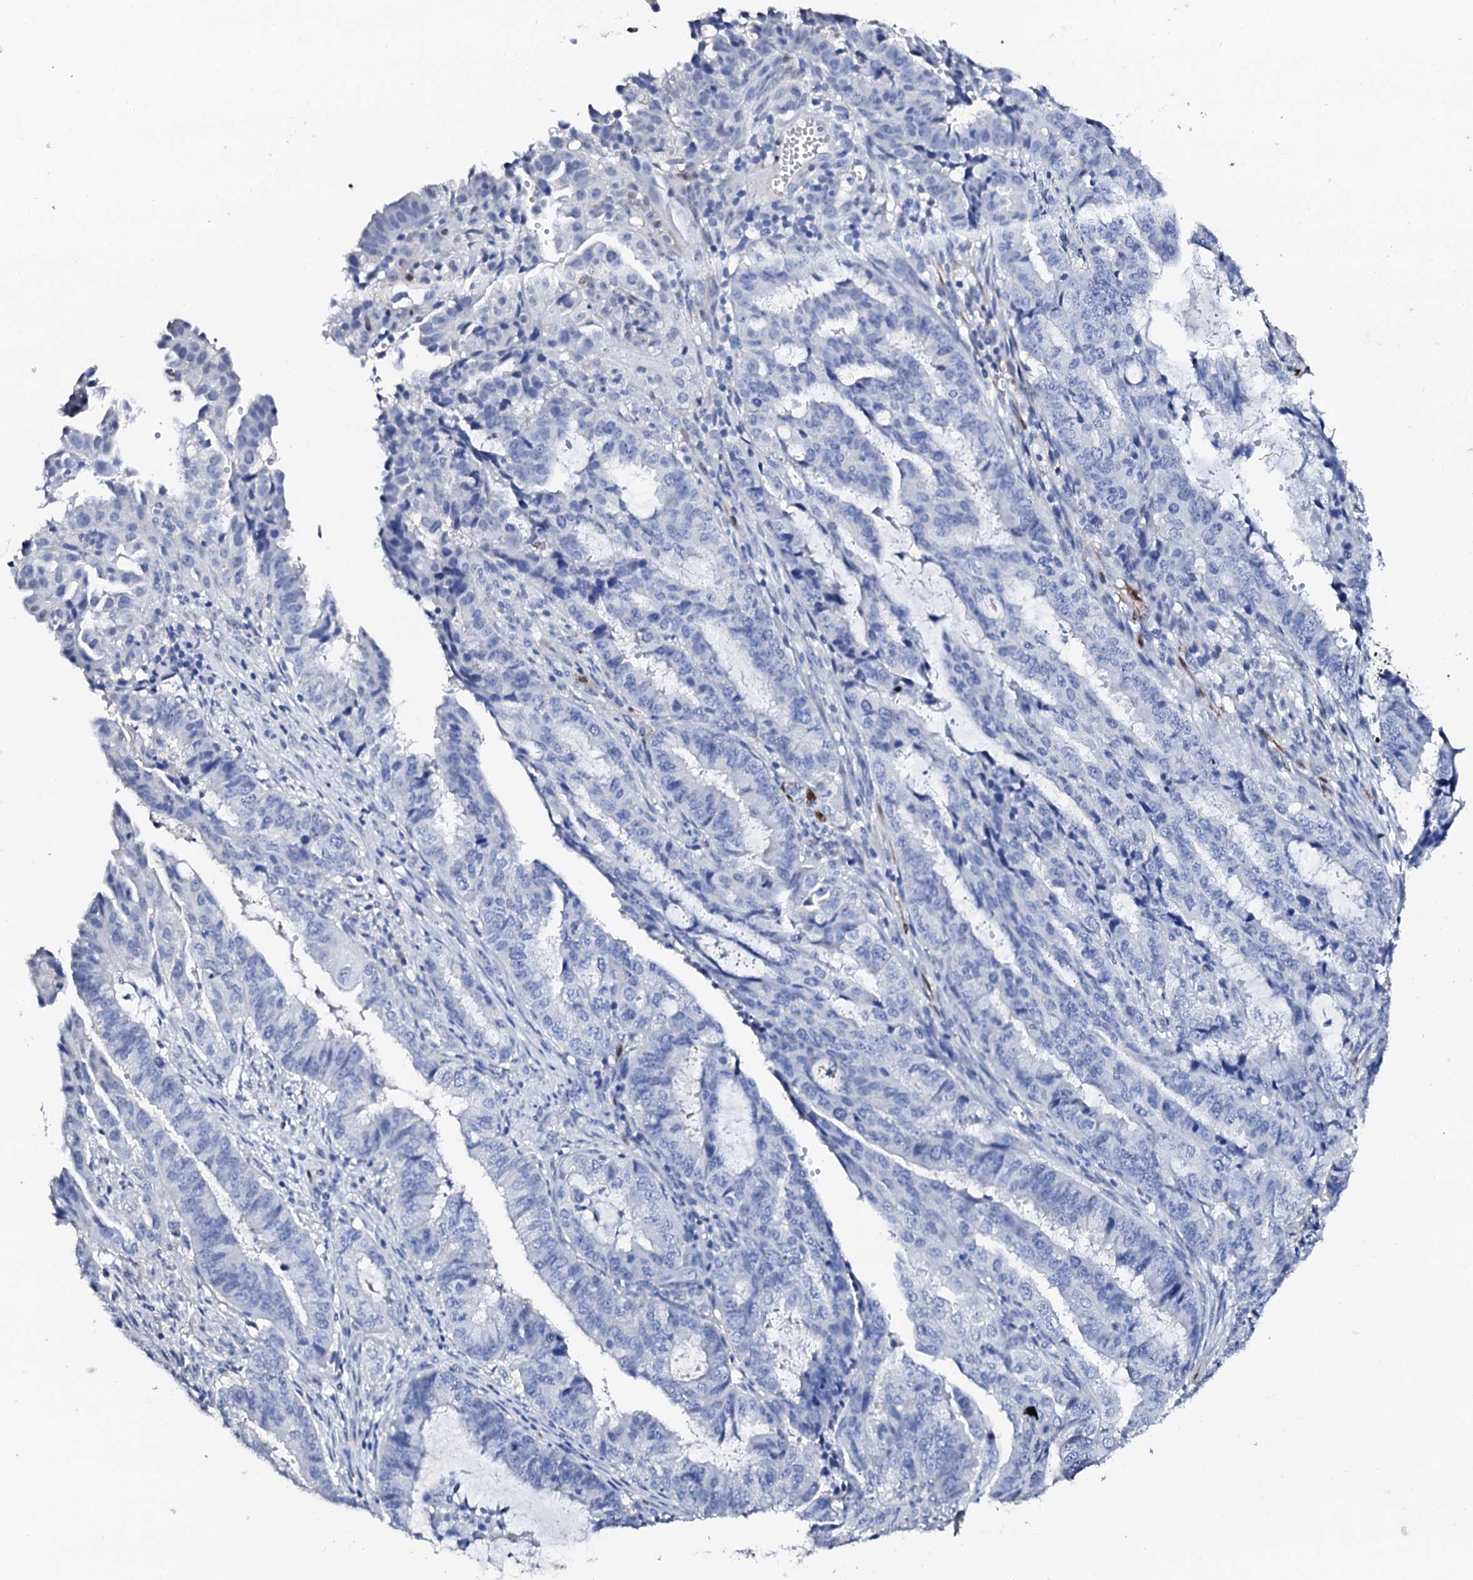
{"staining": {"intensity": "negative", "quantity": "none", "location": "none"}, "tissue": "endometrial cancer", "cell_type": "Tumor cells", "image_type": "cancer", "snomed": [{"axis": "morphology", "description": "Adenocarcinoma, NOS"}, {"axis": "topography", "description": "Endometrium"}], "caption": "The histopathology image shows no significant expression in tumor cells of endometrial cancer (adenocarcinoma).", "gene": "NRIP2", "patient": {"sex": "female", "age": 51}}